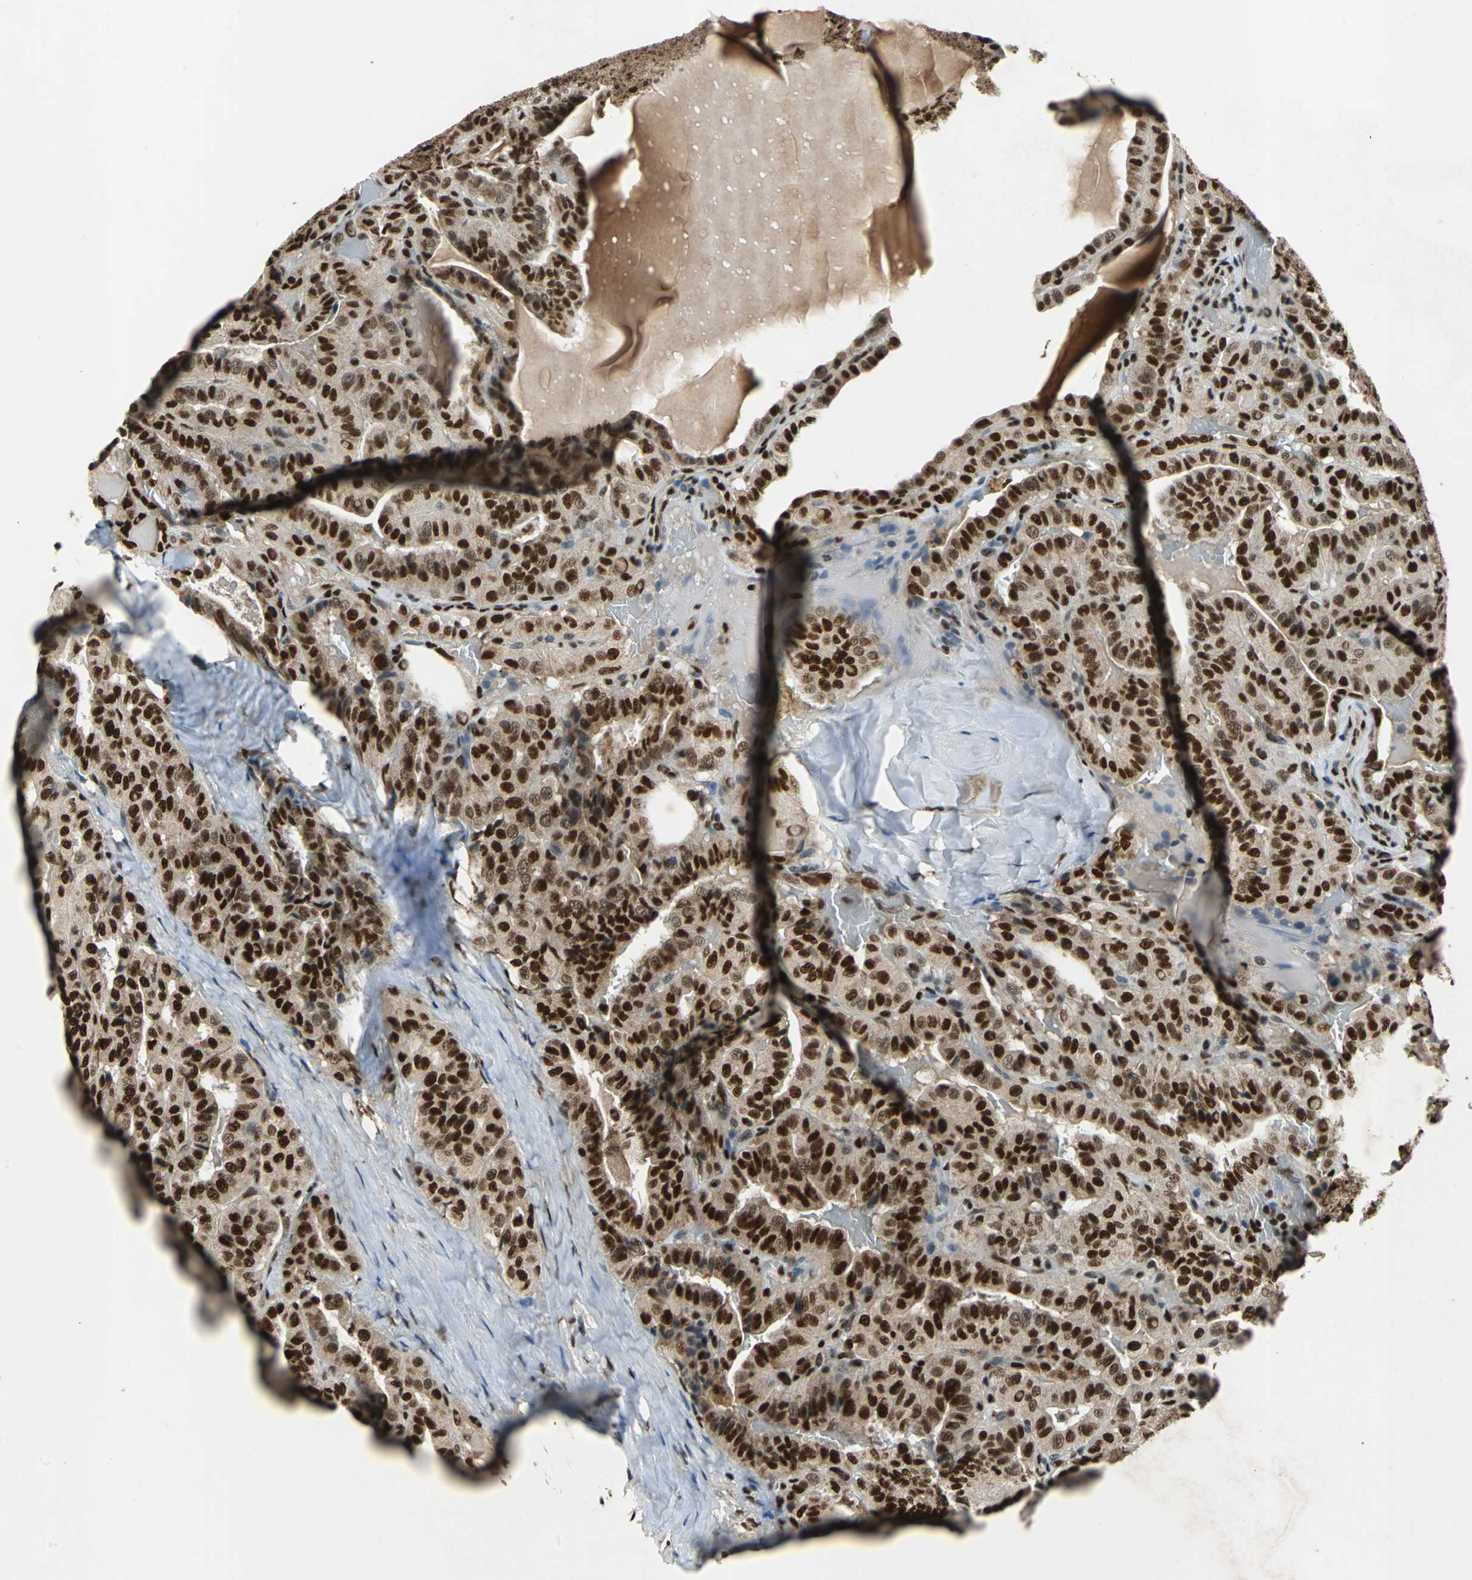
{"staining": {"intensity": "strong", "quantity": ">75%", "location": "cytoplasmic/membranous,nuclear"}, "tissue": "thyroid cancer", "cell_type": "Tumor cells", "image_type": "cancer", "snomed": [{"axis": "morphology", "description": "Papillary adenocarcinoma, NOS"}, {"axis": "topography", "description": "Thyroid gland"}], "caption": "A brown stain highlights strong cytoplasmic/membranous and nuclear expression of a protein in thyroid papillary adenocarcinoma tumor cells.", "gene": "MTA2", "patient": {"sex": "male", "age": 77}}